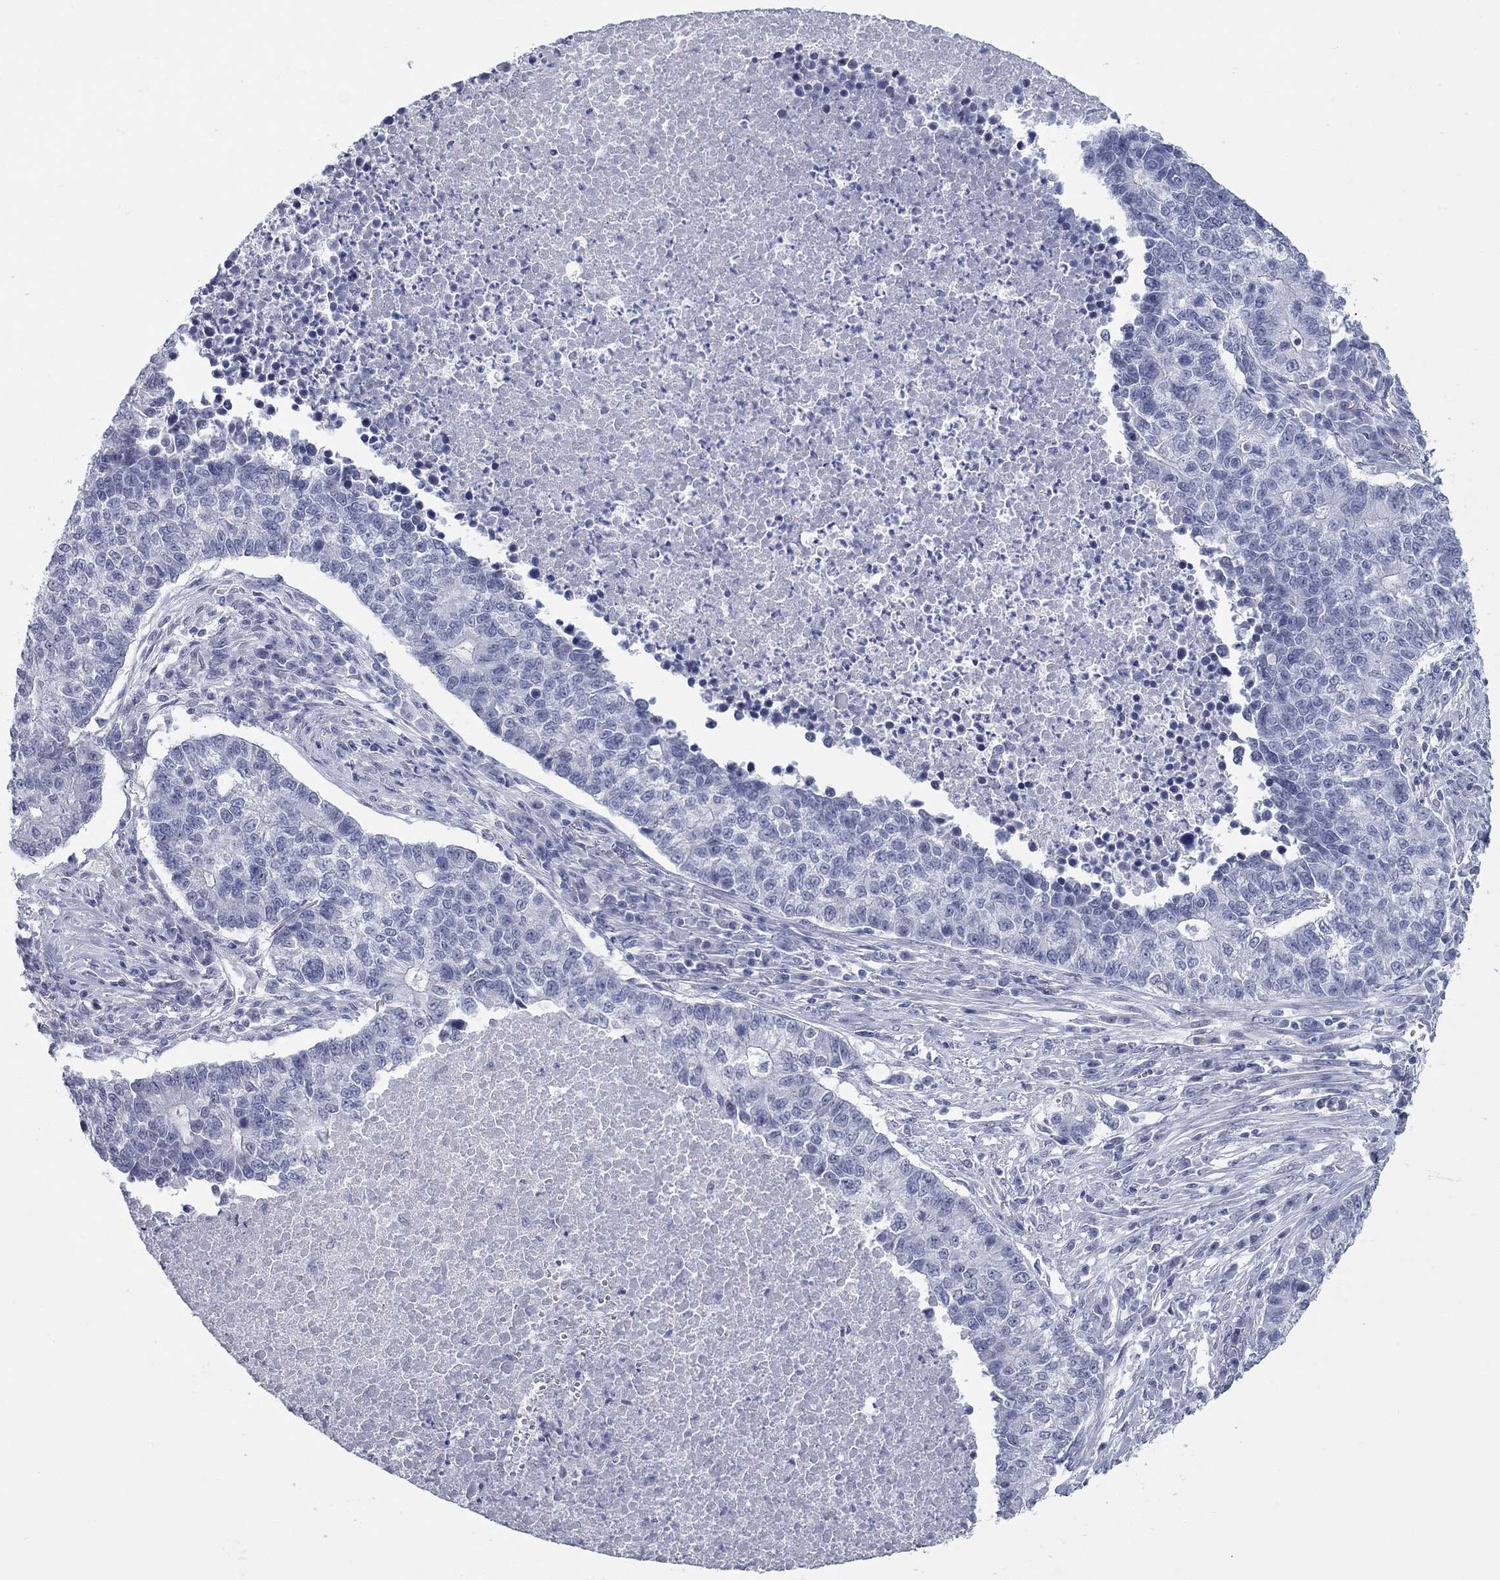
{"staining": {"intensity": "negative", "quantity": "none", "location": "none"}, "tissue": "lung cancer", "cell_type": "Tumor cells", "image_type": "cancer", "snomed": [{"axis": "morphology", "description": "Adenocarcinoma, NOS"}, {"axis": "topography", "description": "Lung"}], "caption": "A micrograph of human adenocarcinoma (lung) is negative for staining in tumor cells.", "gene": "WASF3", "patient": {"sex": "male", "age": 57}}